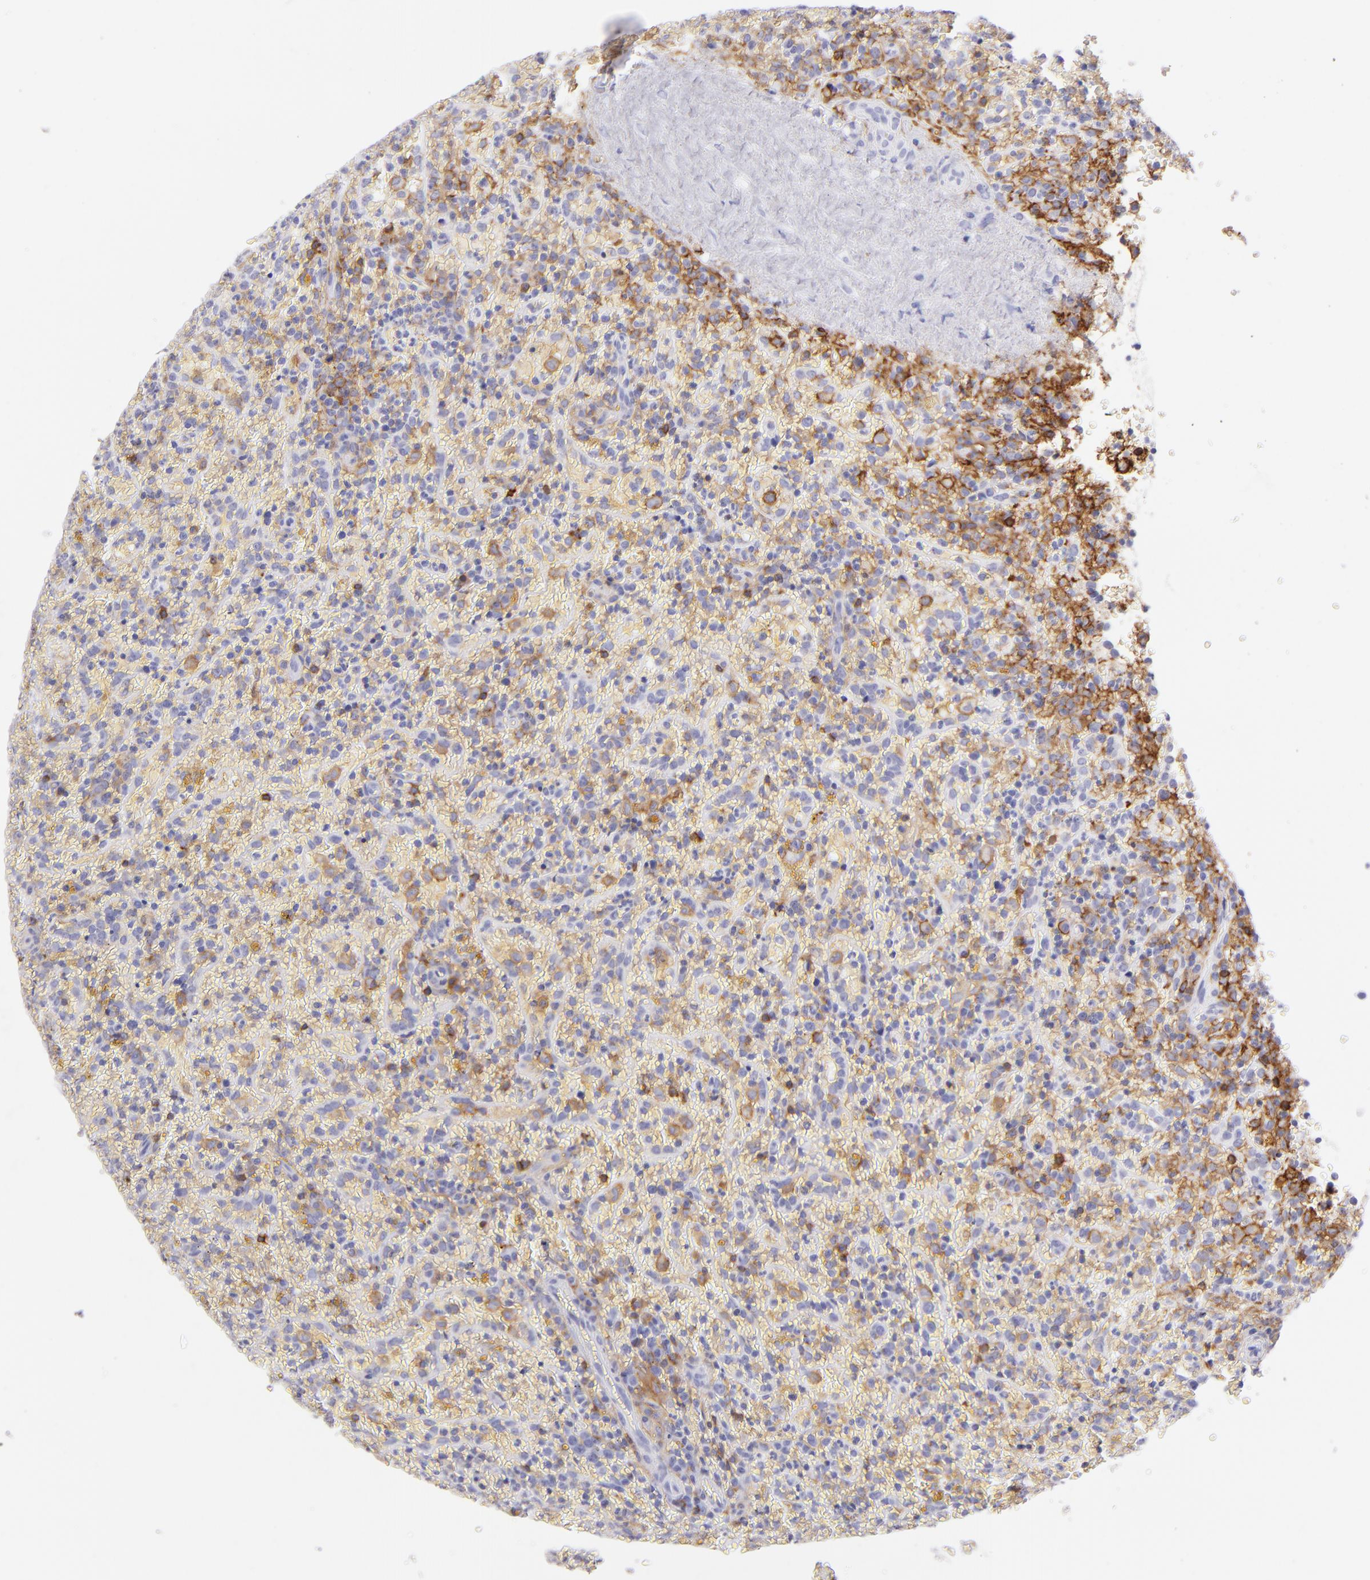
{"staining": {"intensity": "moderate", "quantity": ">75%", "location": "cytoplasmic/membranous"}, "tissue": "lymphoma", "cell_type": "Tumor cells", "image_type": "cancer", "snomed": [{"axis": "morphology", "description": "Malignant lymphoma, non-Hodgkin's type, High grade"}, {"axis": "topography", "description": "Spleen"}, {"axis": "topography", "description": "Lymph node"}], "caption": "DAB (3,3'-diaminobenzidine) immunohistochemical staining of human malignant lymphoma, non-Hodgkin's type (high-grade) exhibits moderate cytoplasmic/membranous protein expression in approximately >75% of tumor cells. The staining is performed using DAB (3,3'-diaminobenzidine) brown chromogen to label protein expression. The nuclei are counter-stained blue using hematoxylin.", "gene": "CD72", "patient": {"sex": "female", "age": 70}}